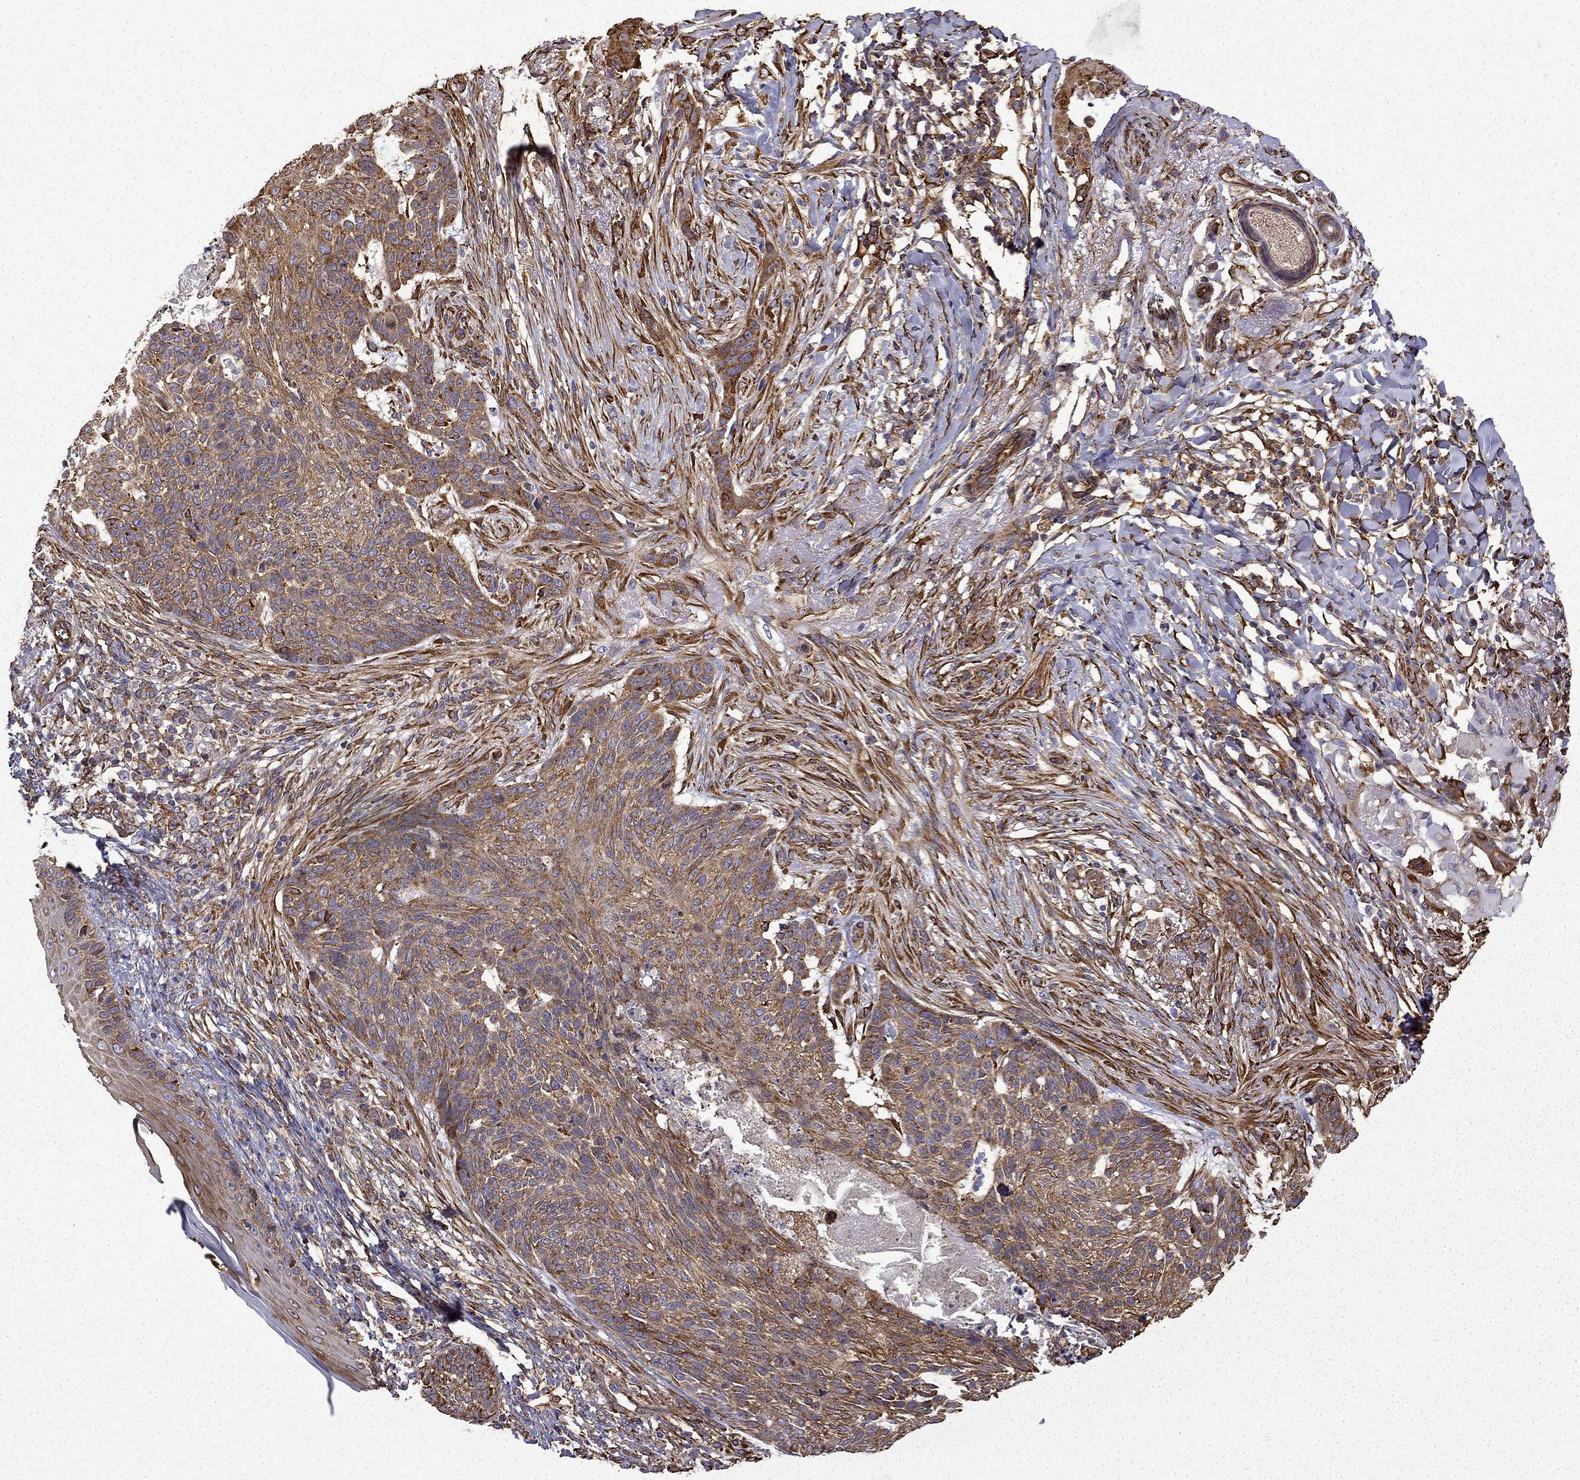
{"staining": {"intensity": "moderate", "quantity": ">75%", "location": "cytoplasmic/membranous"}, "tissue": "skin cancer", "cell_type": "Tumor cells", "image_type": "cancer", "snomed": [{"axis": "morphology", "description": "Normal tissue, NOS"}, {"axis": "morphology", "description": "Basal cell carcinoma"}, {"axis": "topography", "description": "Skin"}], "caption": "An image showing moderate cytoplasmic/membranous expression in about >75% of tumor cells in skin cancer, as visualized by brown immunohistochemical staining.", "gene": "MAP4", "patient": {"sex": "male", "age": 84}}